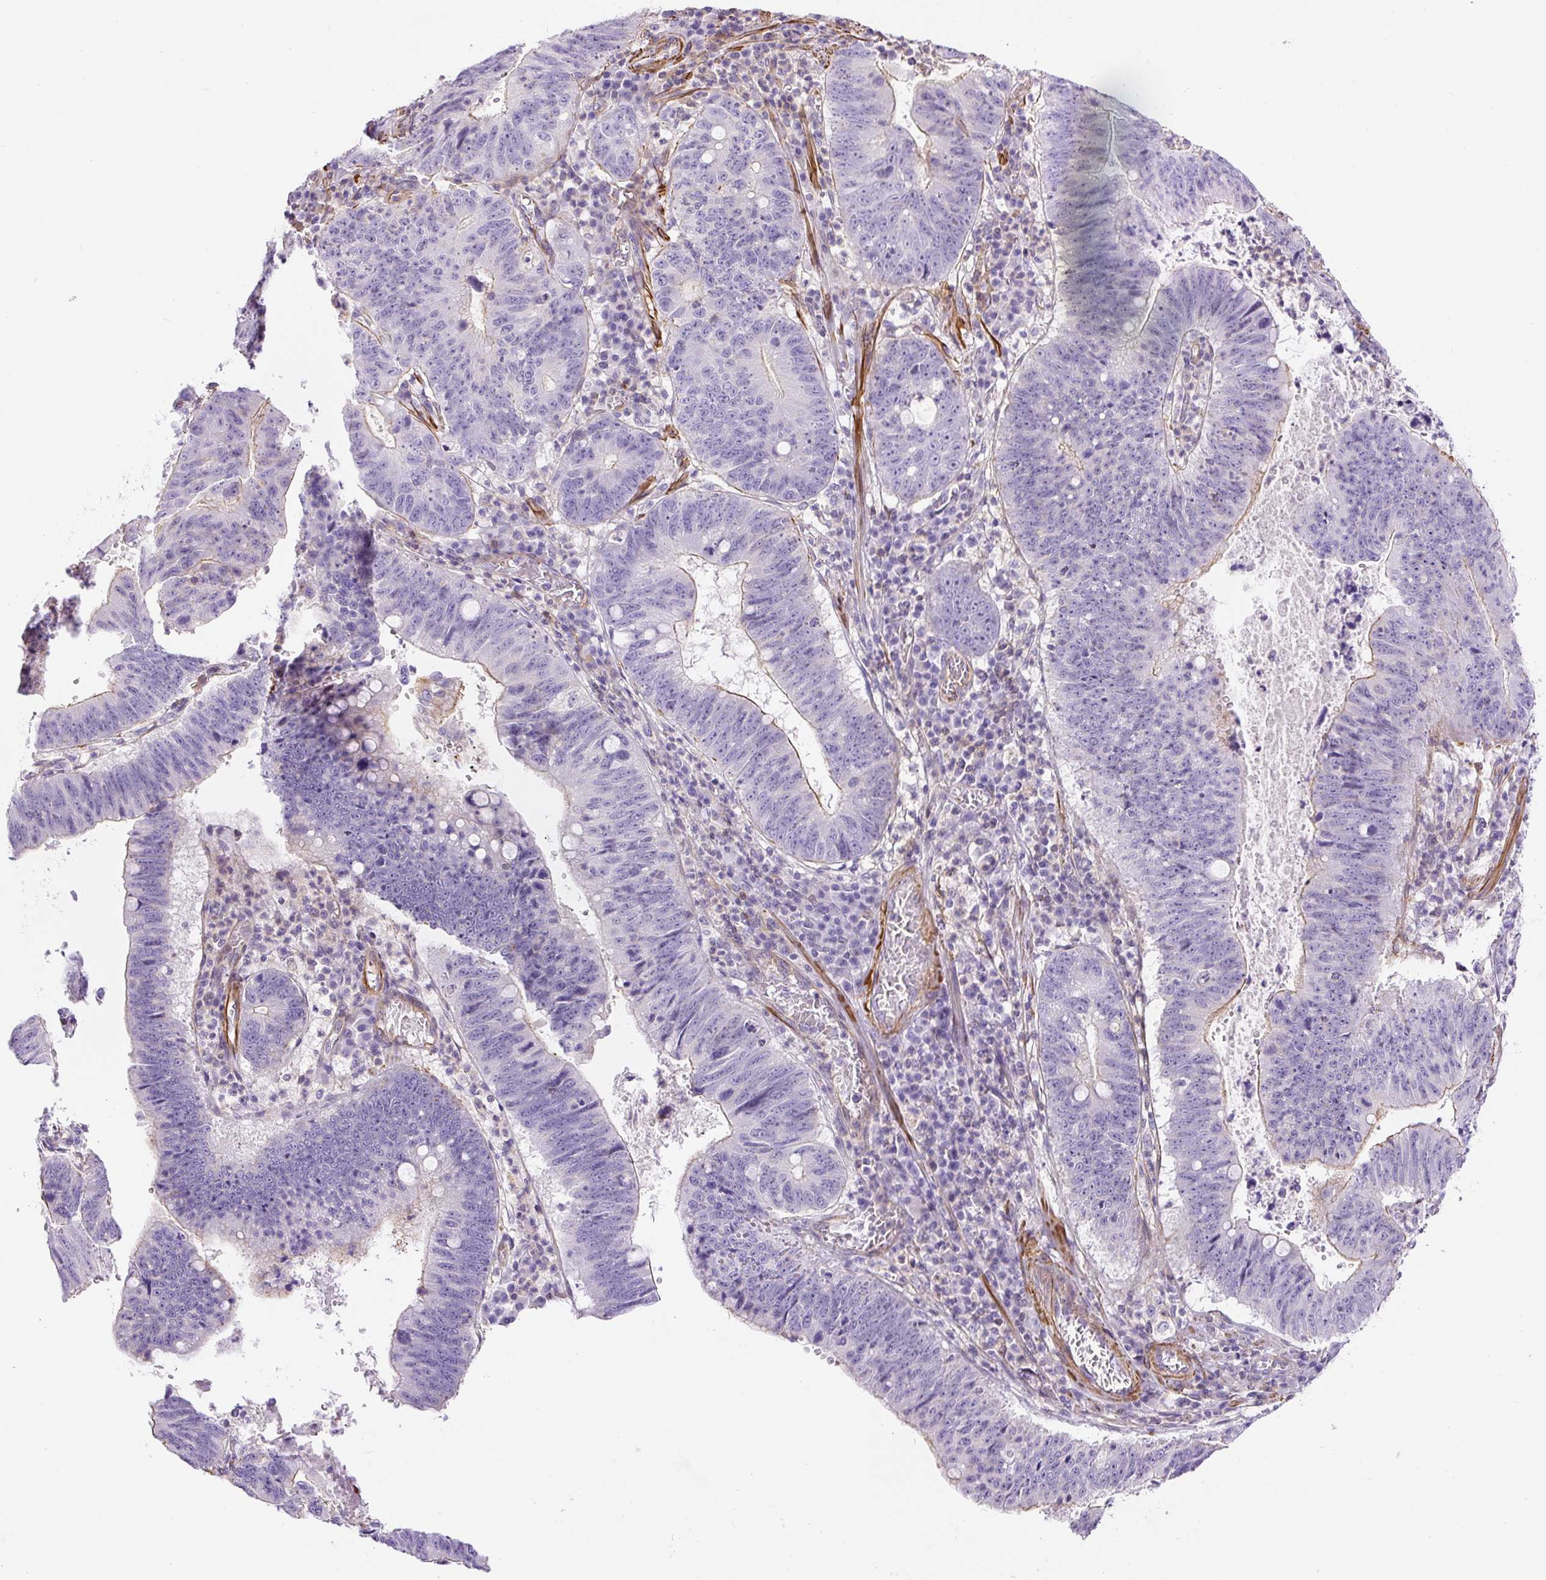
{"staining": {"intensity": "negative", "quantity": "none", "location": "none"}, "tissue": "stomach cancer", "cell_type": "Tumor cells", "image_type": "cancer", "snomed": [{"axis": "morphology", "description": "Adenocarcinoma, NOS"}, {"axis": "topography", "description": "Stomach"}], "caption": "Immunohistochemistry micrograph of neoplastic tissue: stomach cancer (adenocarcinoma) stained with DAB (3,3'-diaminobenzidine) exhibits no significant protein expression in tumor cells.", "gene": "B3GALT5", "patient": {"sex": "male", "age": 59}}